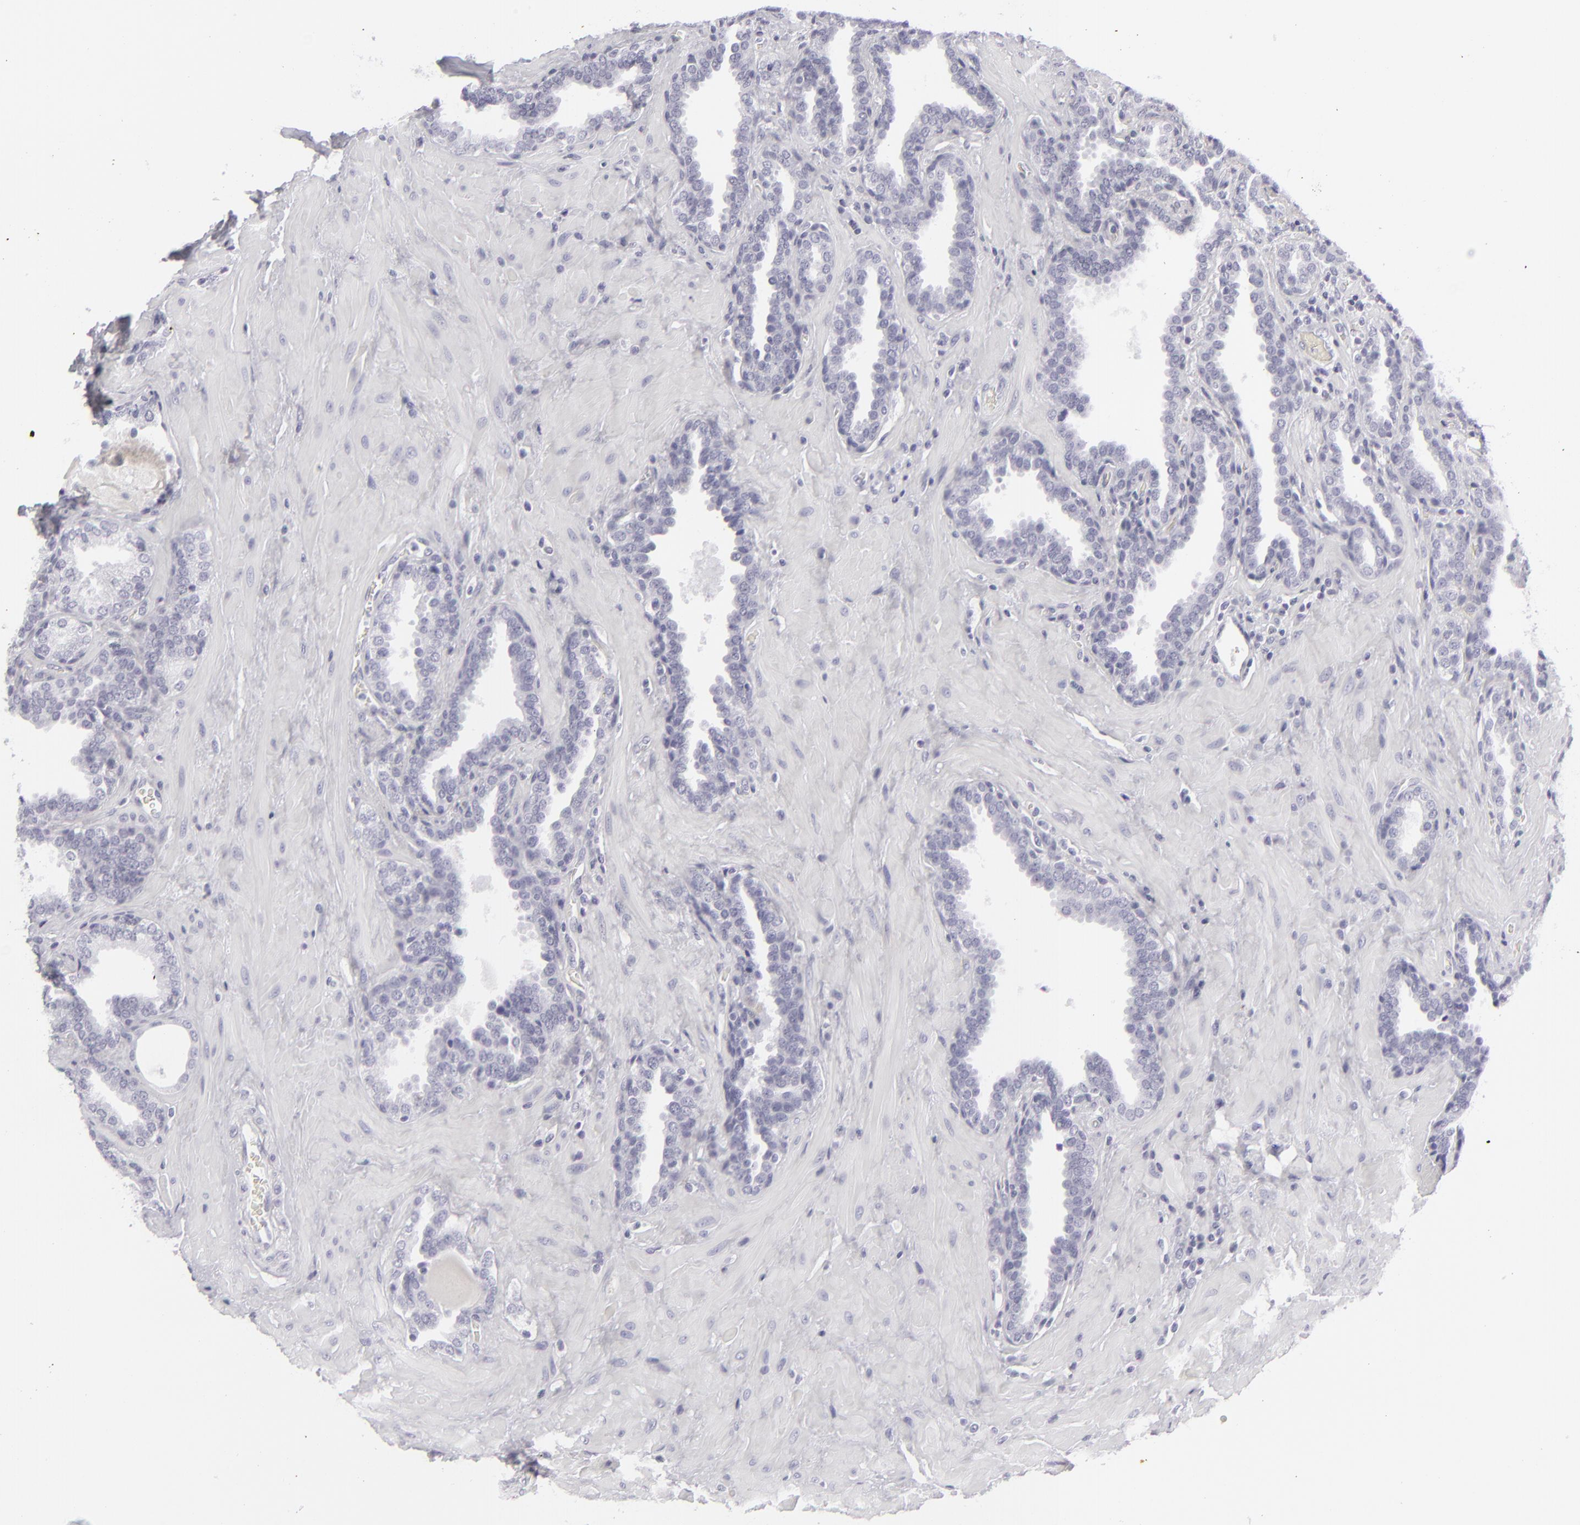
{"staining": {"intensity": "negative", "quantity": "none", "location": "none"}, "tissue": "prostate", "cell_type": "Glandular cells", "image_type": "normal", "snomed": [{"axis": "morphology", "description": "Normal tissue, NOS"}, {"axis": "topography", "description": "Prostate"}], "caption": "The photomicrograph shows no staining of glandular cells in benign prostate. The staining was performed using DAB to visualize the protein expression in brown, while the nuclei were stained in blue with hematoxylin (Magnification: 20x).", "gene": "KRT1", "patient": {"sex": "male", "age": 51}}